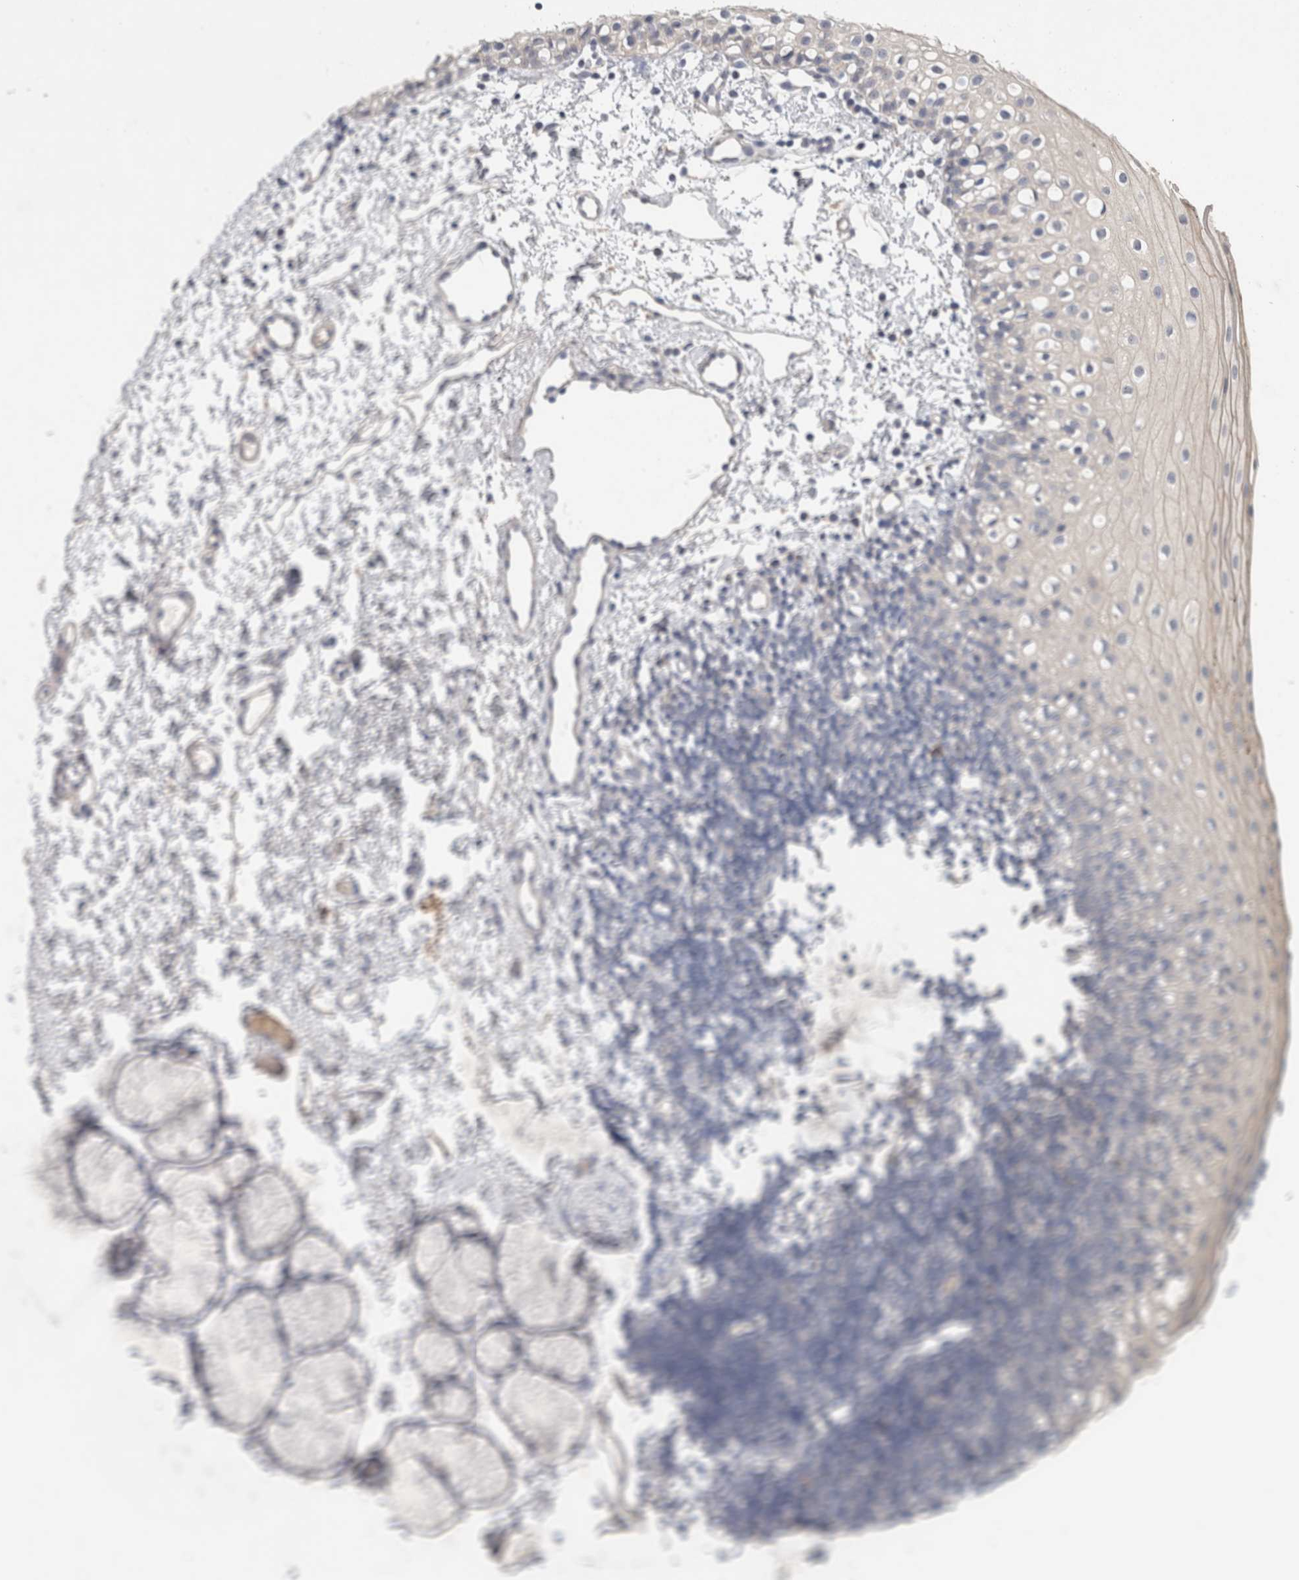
{"staining": {"intensity": "negative", "quantity": "none", "location": "none"}, "tissue": "oral mucosa", "cell_type": "Squamous epithelial cells", "image_type": "normal", "snomed": [{"axis": "morphology", "description": "Normal tissue, NOS"}, {"axis": "topography", "description": "Oral tissue"}], "caption": "This histopathology image is of benign oral mucosa stained with immunohistochemistry to label a protein in brown with the nuclei are counter-stained blue. There is no expression in squamous epithelial cells.", "gene": "SLC22A11", "patient": {"sex": "male", "age": 28}}